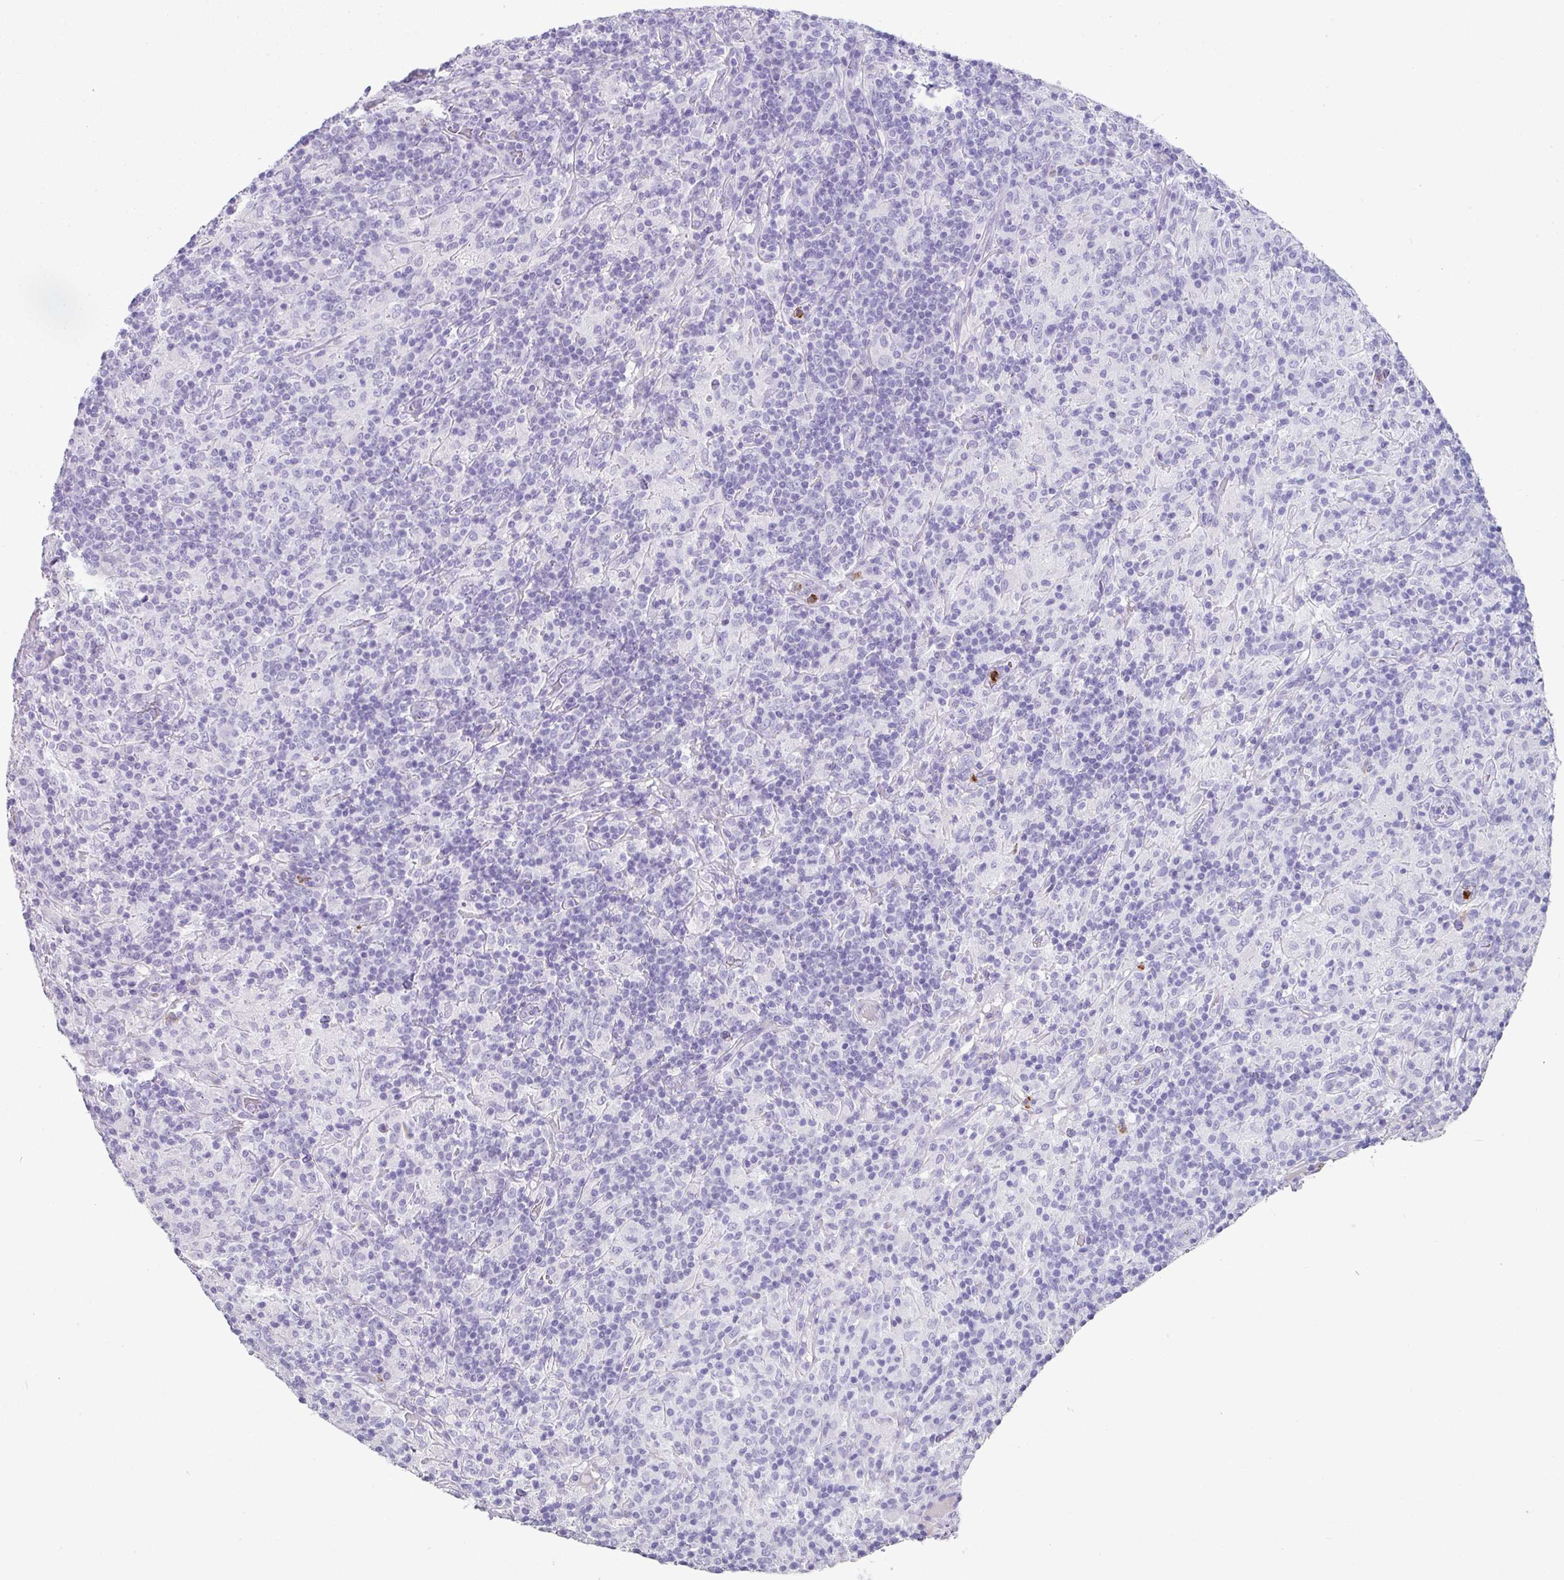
{"staining": {"intensity": "negative", "quantity": "none", "location": "none"}, "tissue": "lymphoma", "cell_type": "Tumor cells", "image_type": "cancer", "snomed": [{"axis": "morphology", "description": "Hodgkin's disease, NOS"}, {"axis": "topography", "description": "Lymph node"}], "caption": "High power microscopy photomicrograph of an immunohistochemistry histopathology image of lymphoma, revealing no significant positivity in tumor cells.", "gene": "CTSG", "patient": {"sex": "male", "age": 70}}